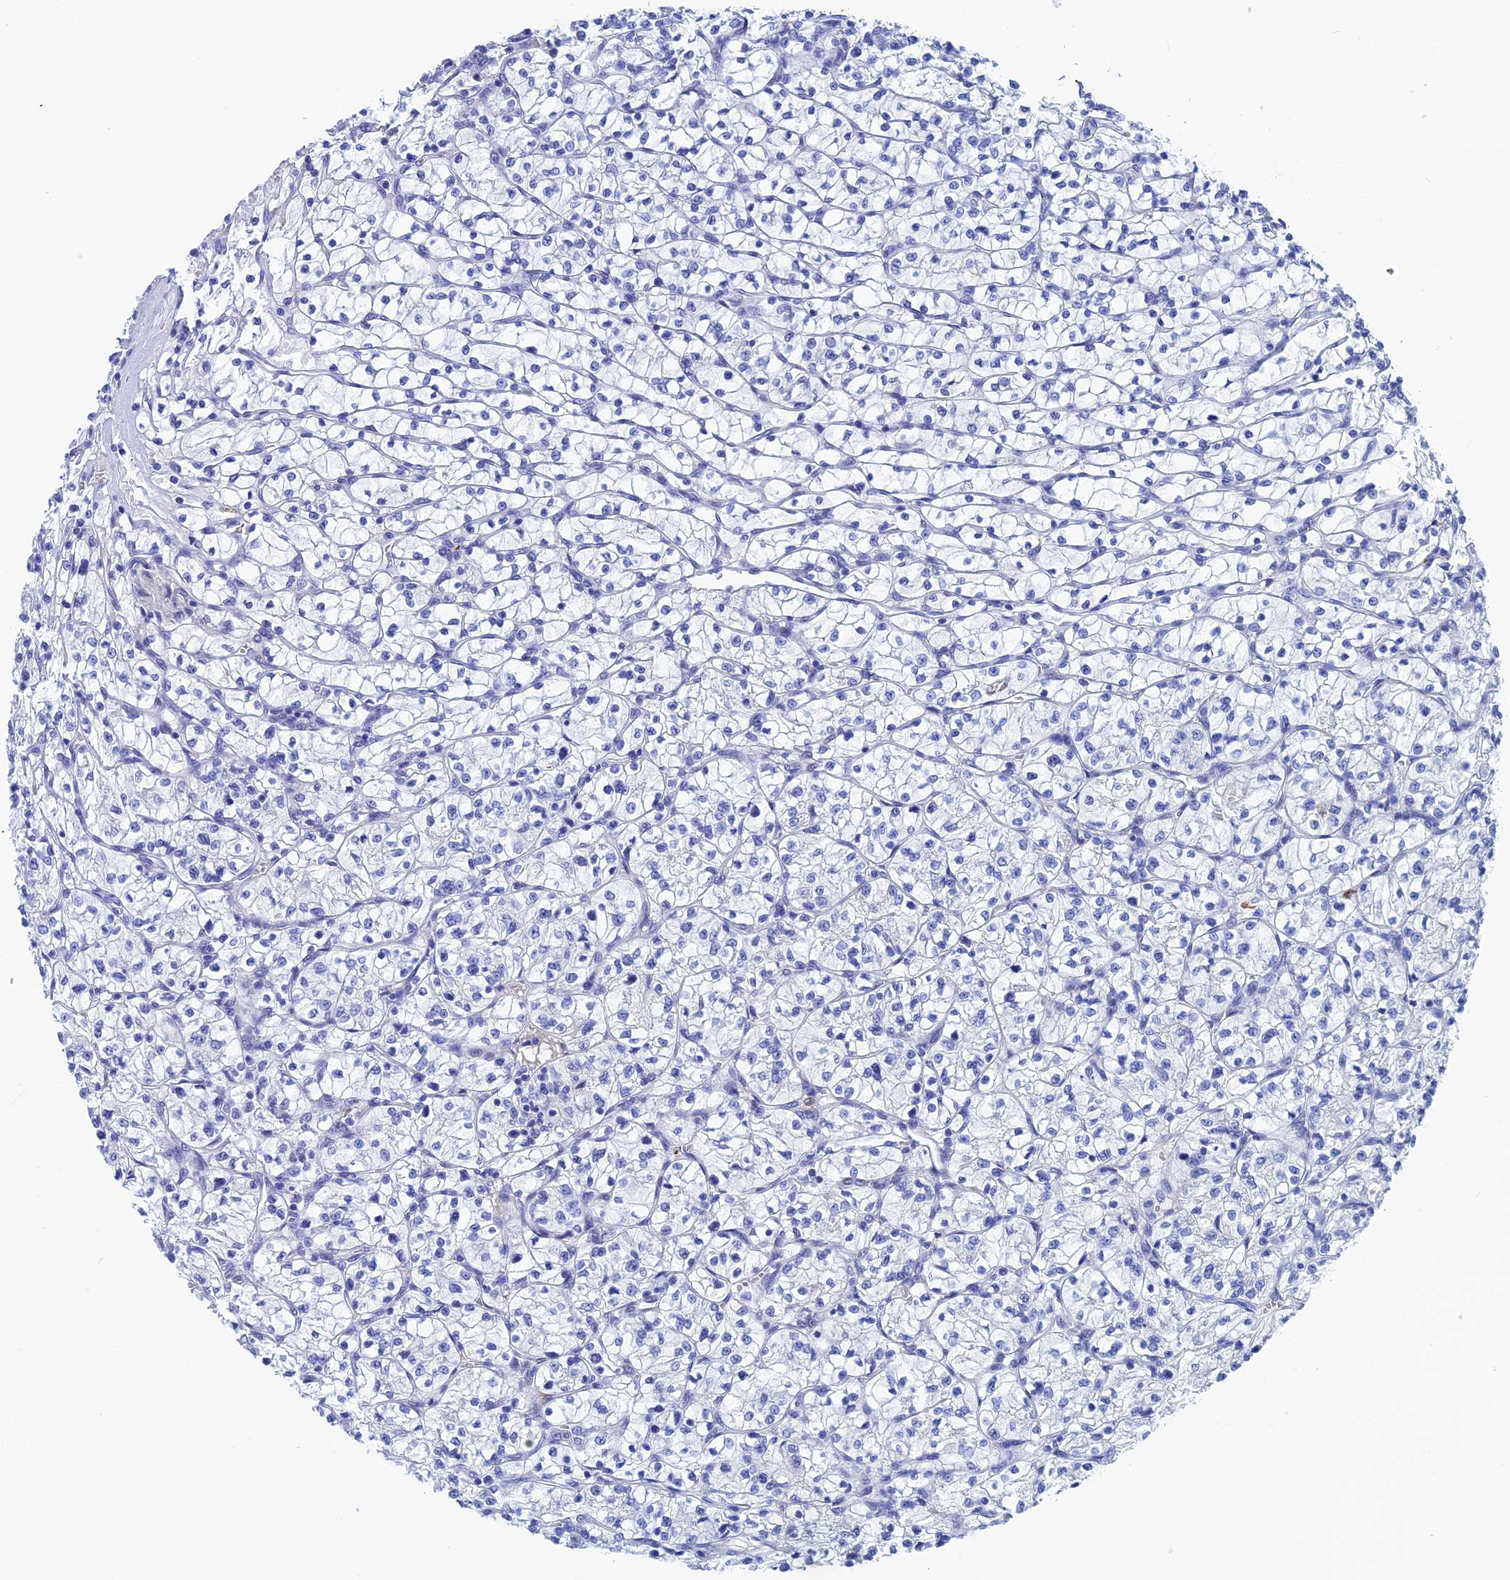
{"staining": {"intensity": "negative", "quantity": "none", "location": "none"}, "tissue": "renal cancer", "cell_type": "Tumor cells", "image_type": "cancer", "snomed": [{"axis": "morphology", "description": "Adenocarcinoma, NOS"}, {"axis": "topography", "description": "Kidney"}], "caption": "Human renal cancer (adenocarcinoma) stained for a protein using immunohistochemistry displays no staining in tumor cells.", "gene": "WDR83", "patient": {"sex": "female", "age": 64}}